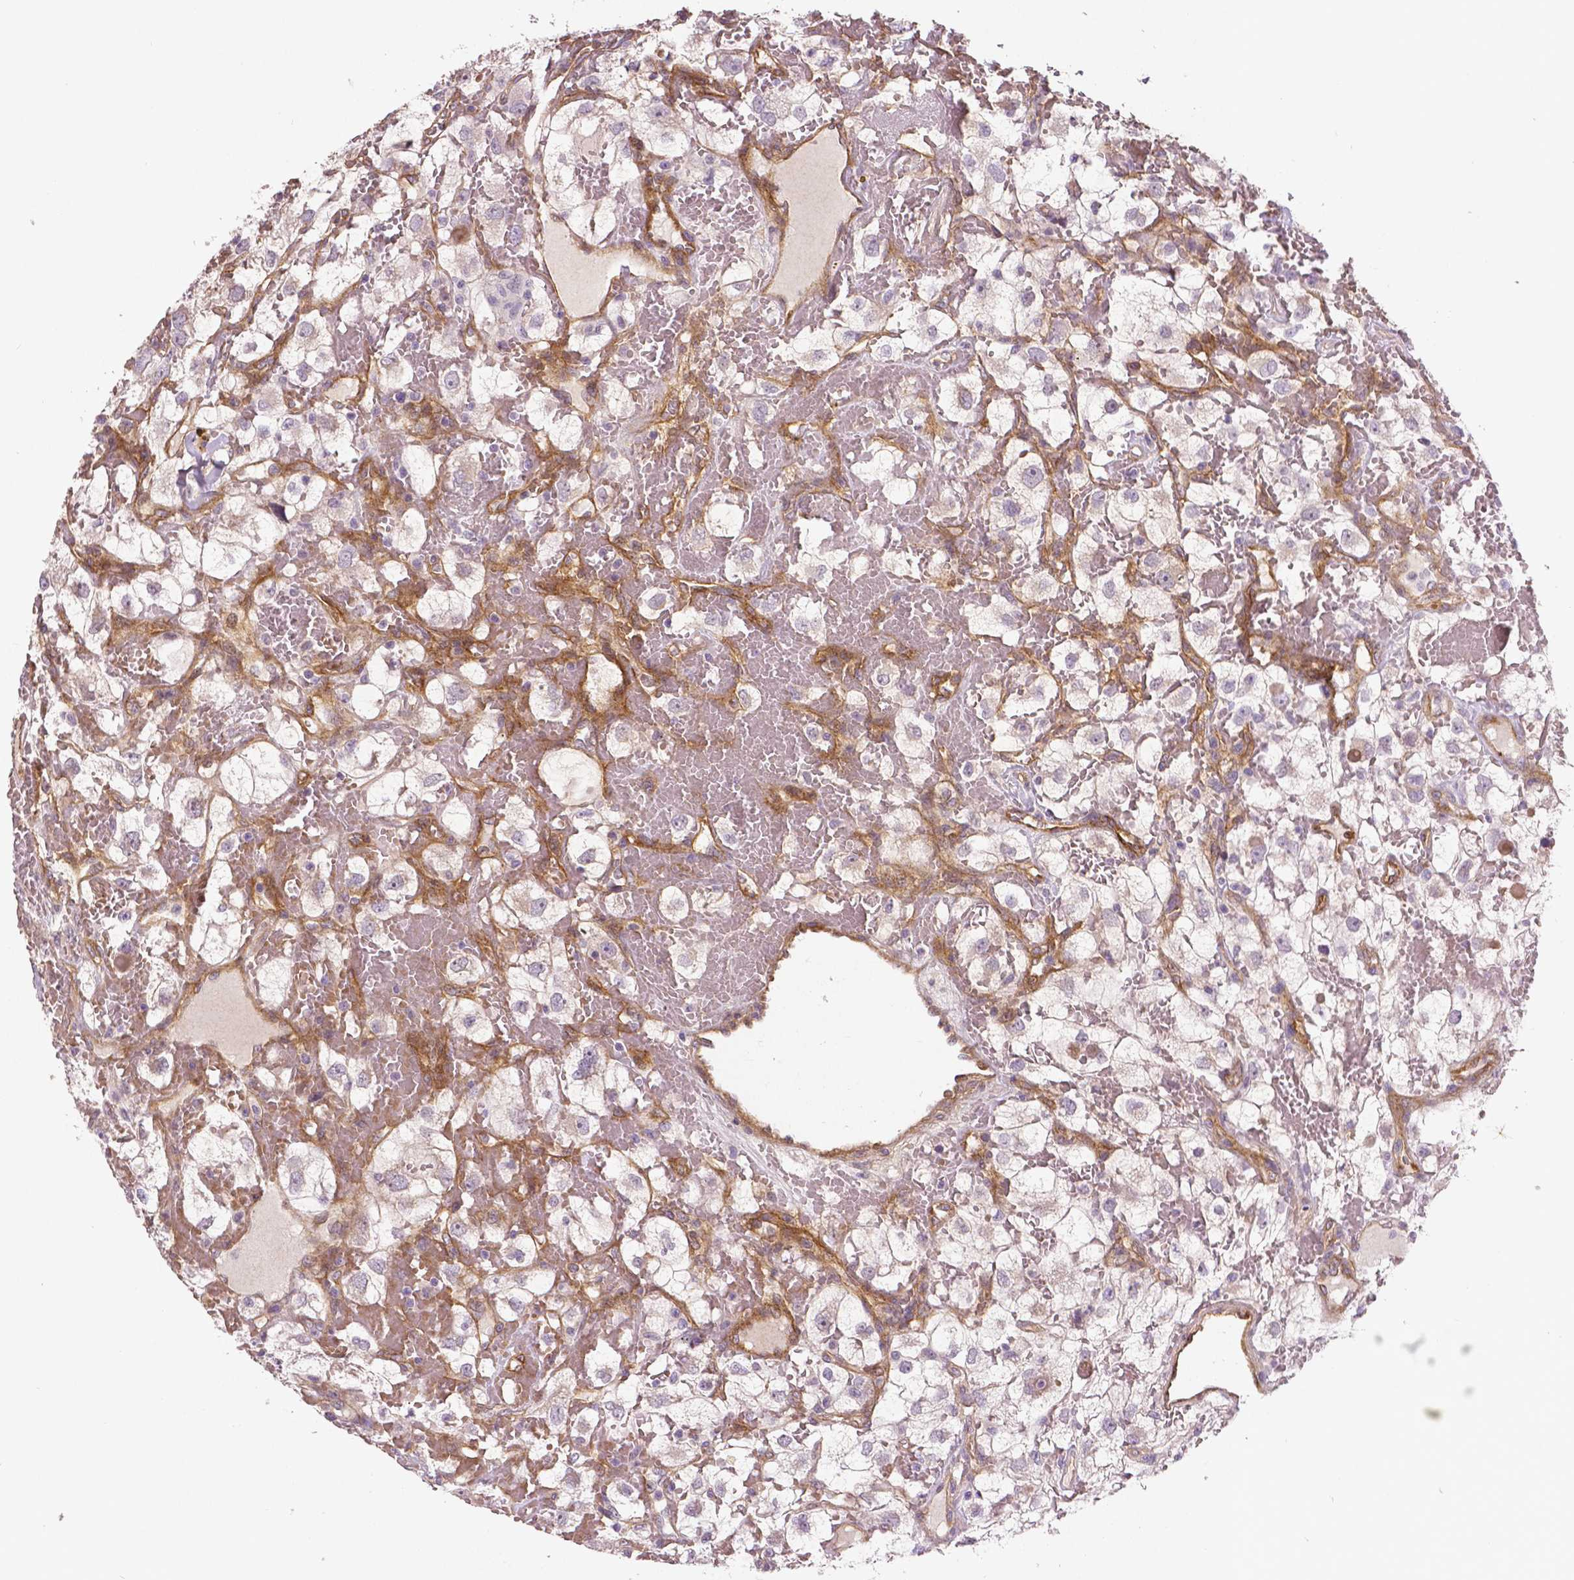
{"staining": {"intensity": "negative", "quantity": "none", "location": "none"}, "tissue": "renal cancer", "cell_type": "Tumor cells", "image_type": "cancer", "snomed": [{"axis": "morphology", "description": "Adenocarcinoma, NOS"}, {"axis": "topography", "description": "Kidney"}], "caption": "A high-resolution histopathology image shows immunohistochemistry (IHC) staining of adenocarcinoma (renal), which exhibits no significant positivity in tumor cells.", "gene": "FLT1", "patient": {"sex": "male", "age": 59}}